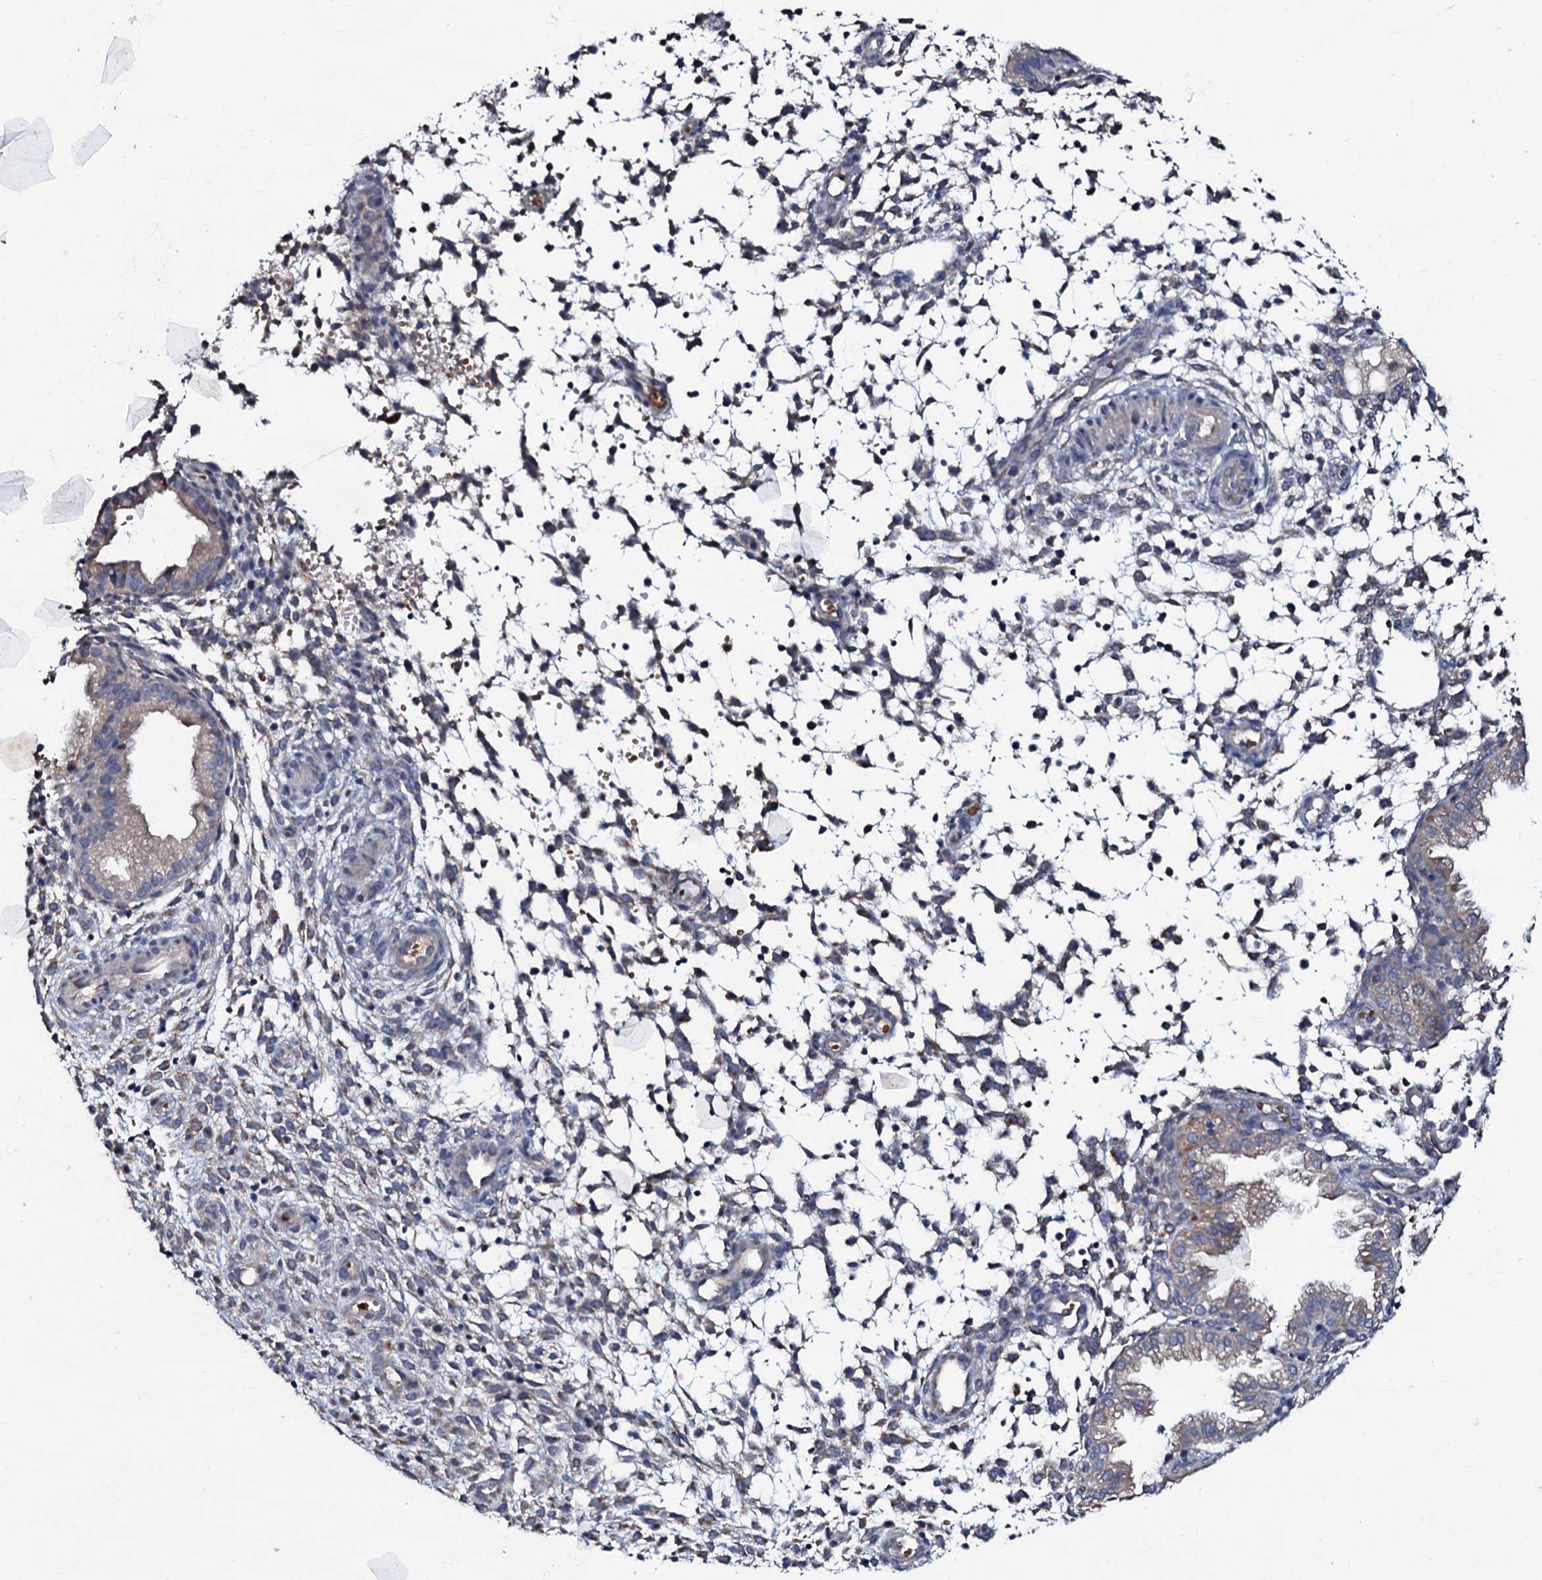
{"staining": {"intensity": "negative", "quantity": "none", "location": "none"}, "tissue": "endometrium", "cell_type": "Cells in endometrial stroma", "image_type": "normal", "snomed": [{"axis": "morphology", "description": "Normal tissue, NOS"}, {"axis": "topography", "description": "Endometrium"}], "caption": "Immunohistochemistry (IHC) micrograph of unremarkable endometrium: endometrium stained with DAB reveals no significant protein positivity in cells in endometrial stroma.", "gene": "CPNE2", "patient": {"sex": "female", "age": 33}}